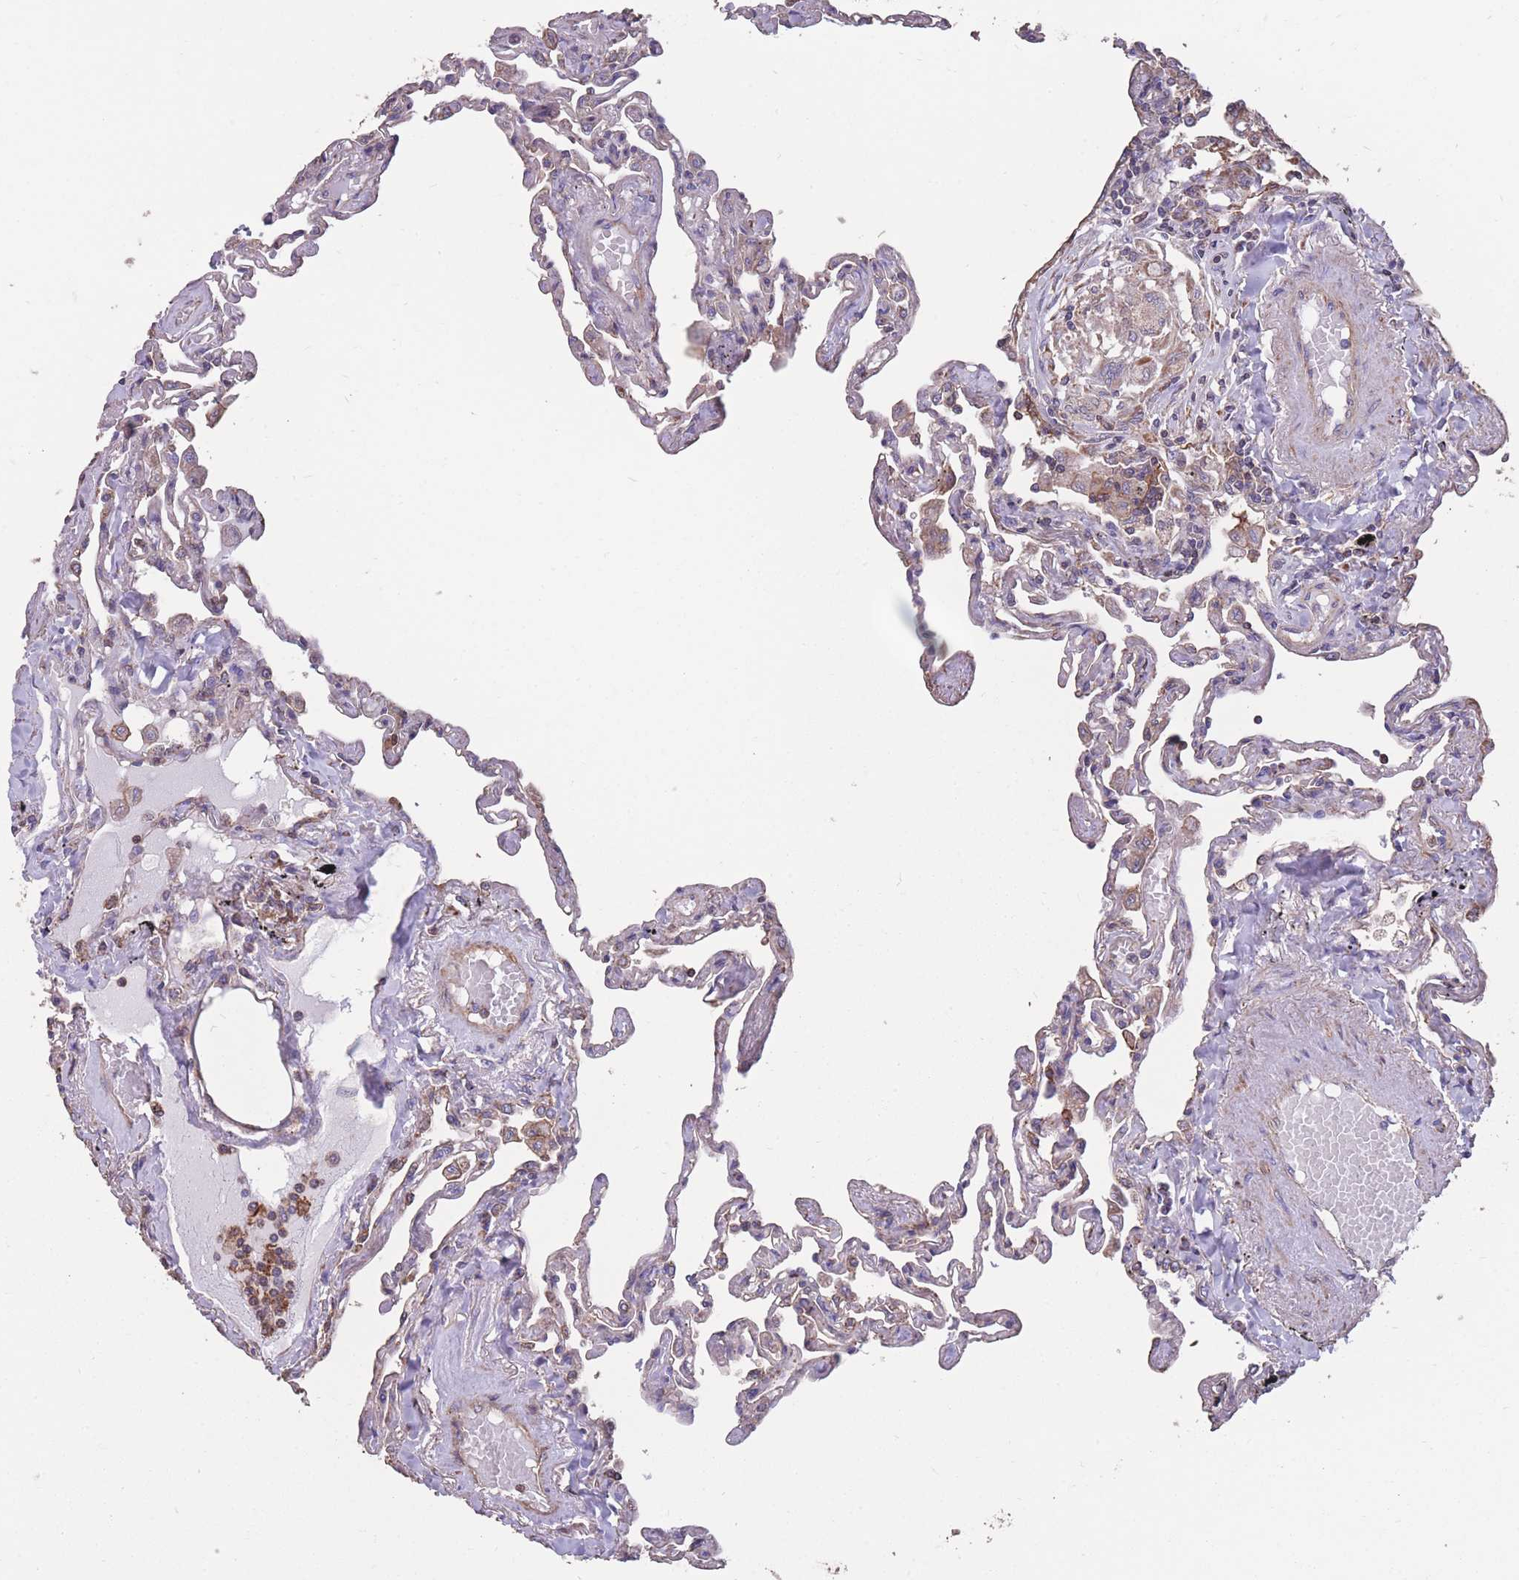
{"staining": {"intensity": "negative", "quantity": "none", "location": "none"}, "tissue": "lung", "cell_type": "Alveolar cells", "image_type": "normal", "snomed": [{"axis": "morphology", "description": "Normal tissue, NOS"}, {"axis": "topography", "description": "Lung"}], "caption": "Alveolar cells are negative for protein expression in benign human lung. (IHC, brightfield microscopy, high magnification).", "gene": "NUDT21", "patient": {"sex": "female", "age": 67}}